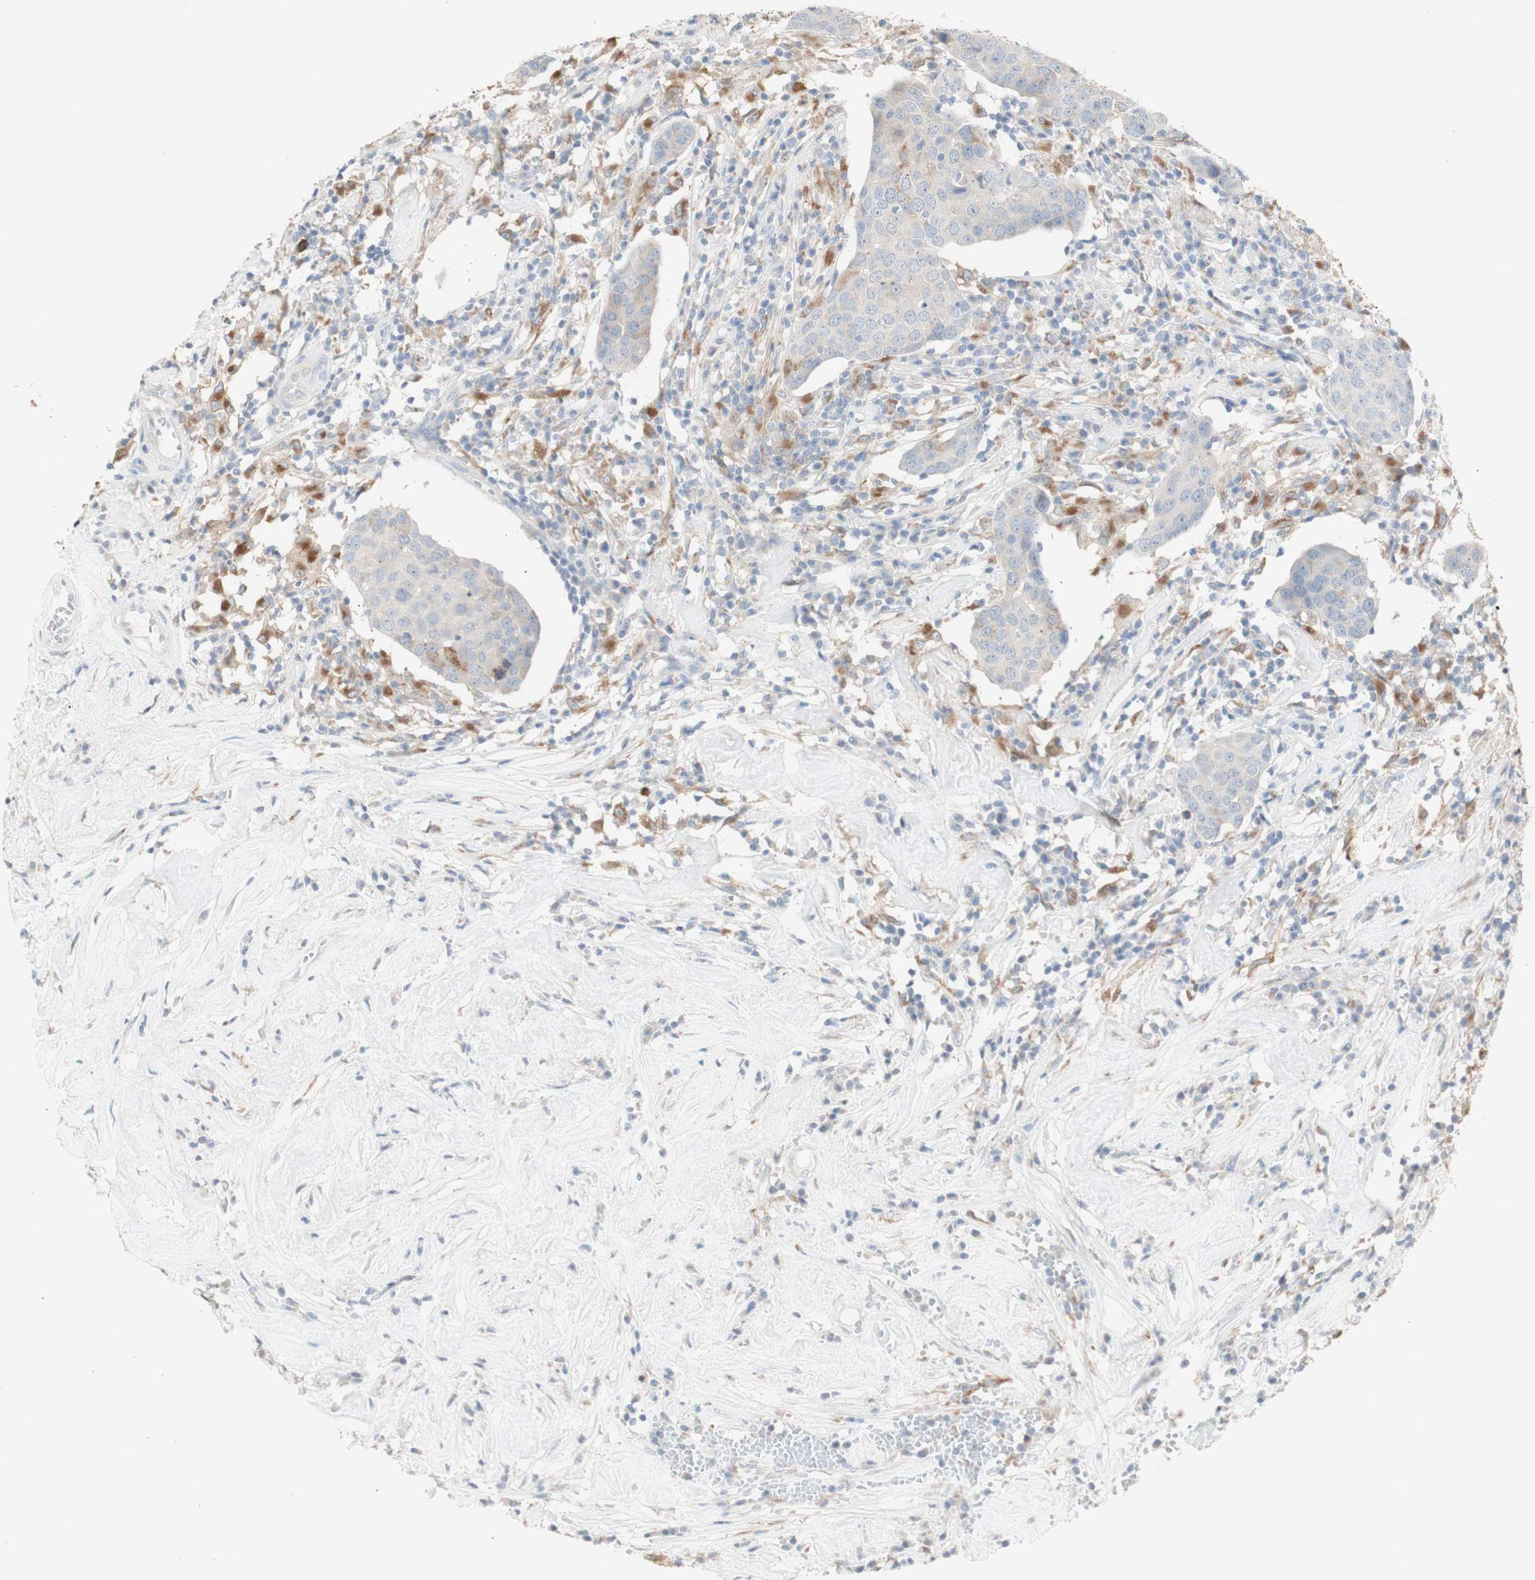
{"staining": {"intensity": "weak", "quantity": "<25%", "location": "cytoplasmic/membranous"}, "tissue": "head and neck cancer", "cell_type": "Tumor cells", "image_type": "cancer", "snomed": [{"axis": "morphology", "description": "Adenocarcinoma, NOS"}, {"axis": "topography", "description": "Salivary gland"}, {"axis": "topography", "description": "Head-Neck"}], "caption": "There is no significant positivity in tumor cells of head and neck cancer.", "gene": "ATP6V1B1", "patient": {"sex": "female", "age": 65}}